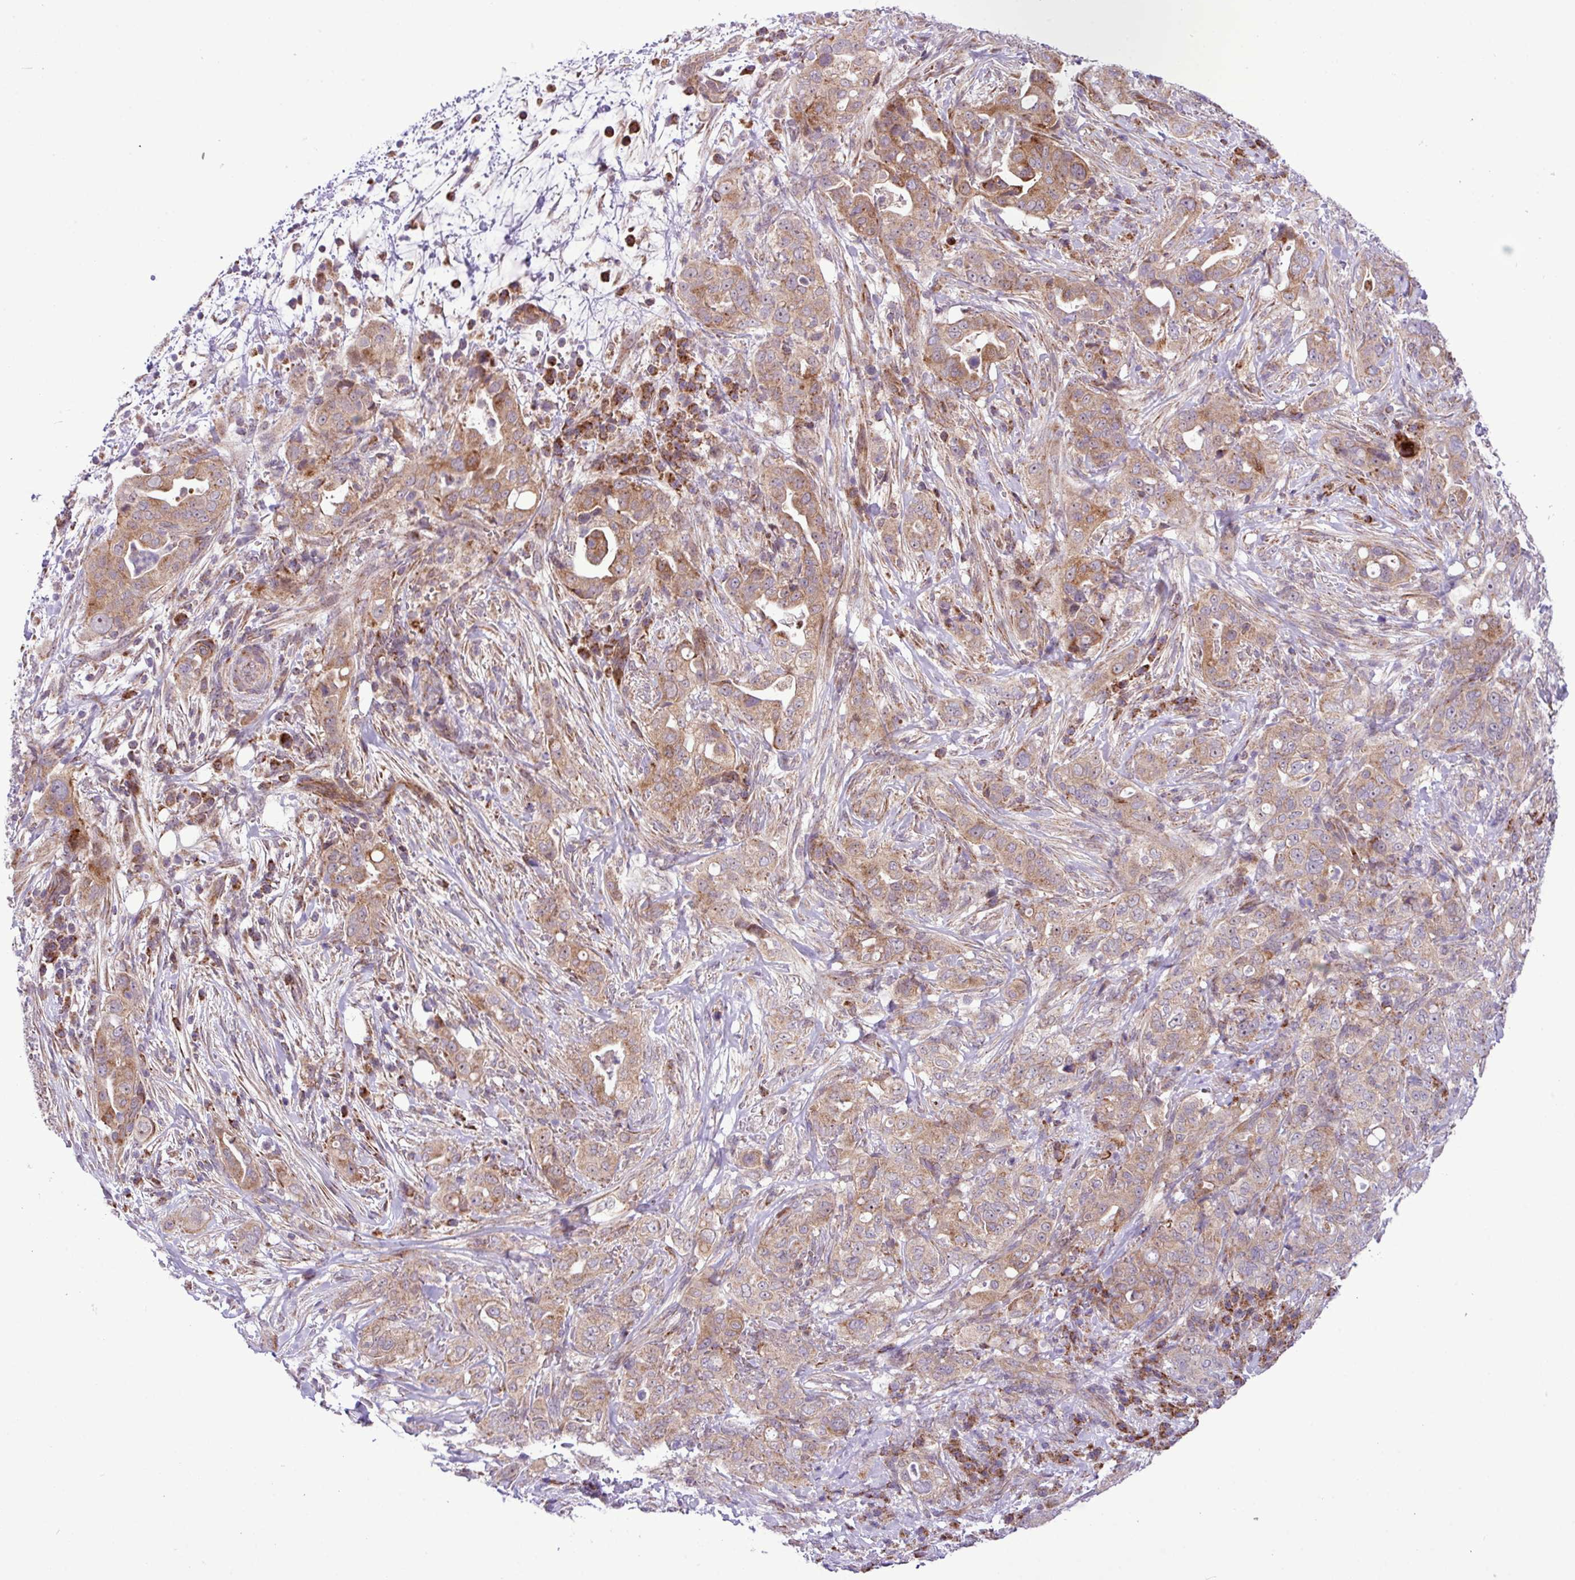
{"staining": {"intensity": "moderate", "quantity": ">75%", "location": "cytoplasmic/membranous"}, "tissue": "pancreatic cancer", "cell_type": "Tumor cells", "image_type": "cancer", "snomed": [{"axis": "morphology", "description": "Normal tissue, NOS"}, {"axis": "morphology", "description": "Adenocarcinoma, NOS"}, {"axis": "topography", "description": "Lymph node"}, {"axis": "topography", "description": "Pancreas"}], "caption": "The micrograph exhibits a brown stain indicating the presence of a protein in the cytoplasmic/membranous of tumor cells in pancreatic cancer. (Stains: DAB (3,3'-diaminobenzidine) in brown, nuclei in blue, Microscopy: brightfield microscopy at high magnification).", "gene": "B3GNT9", "patient": {"sex": "female", "age": 67}}